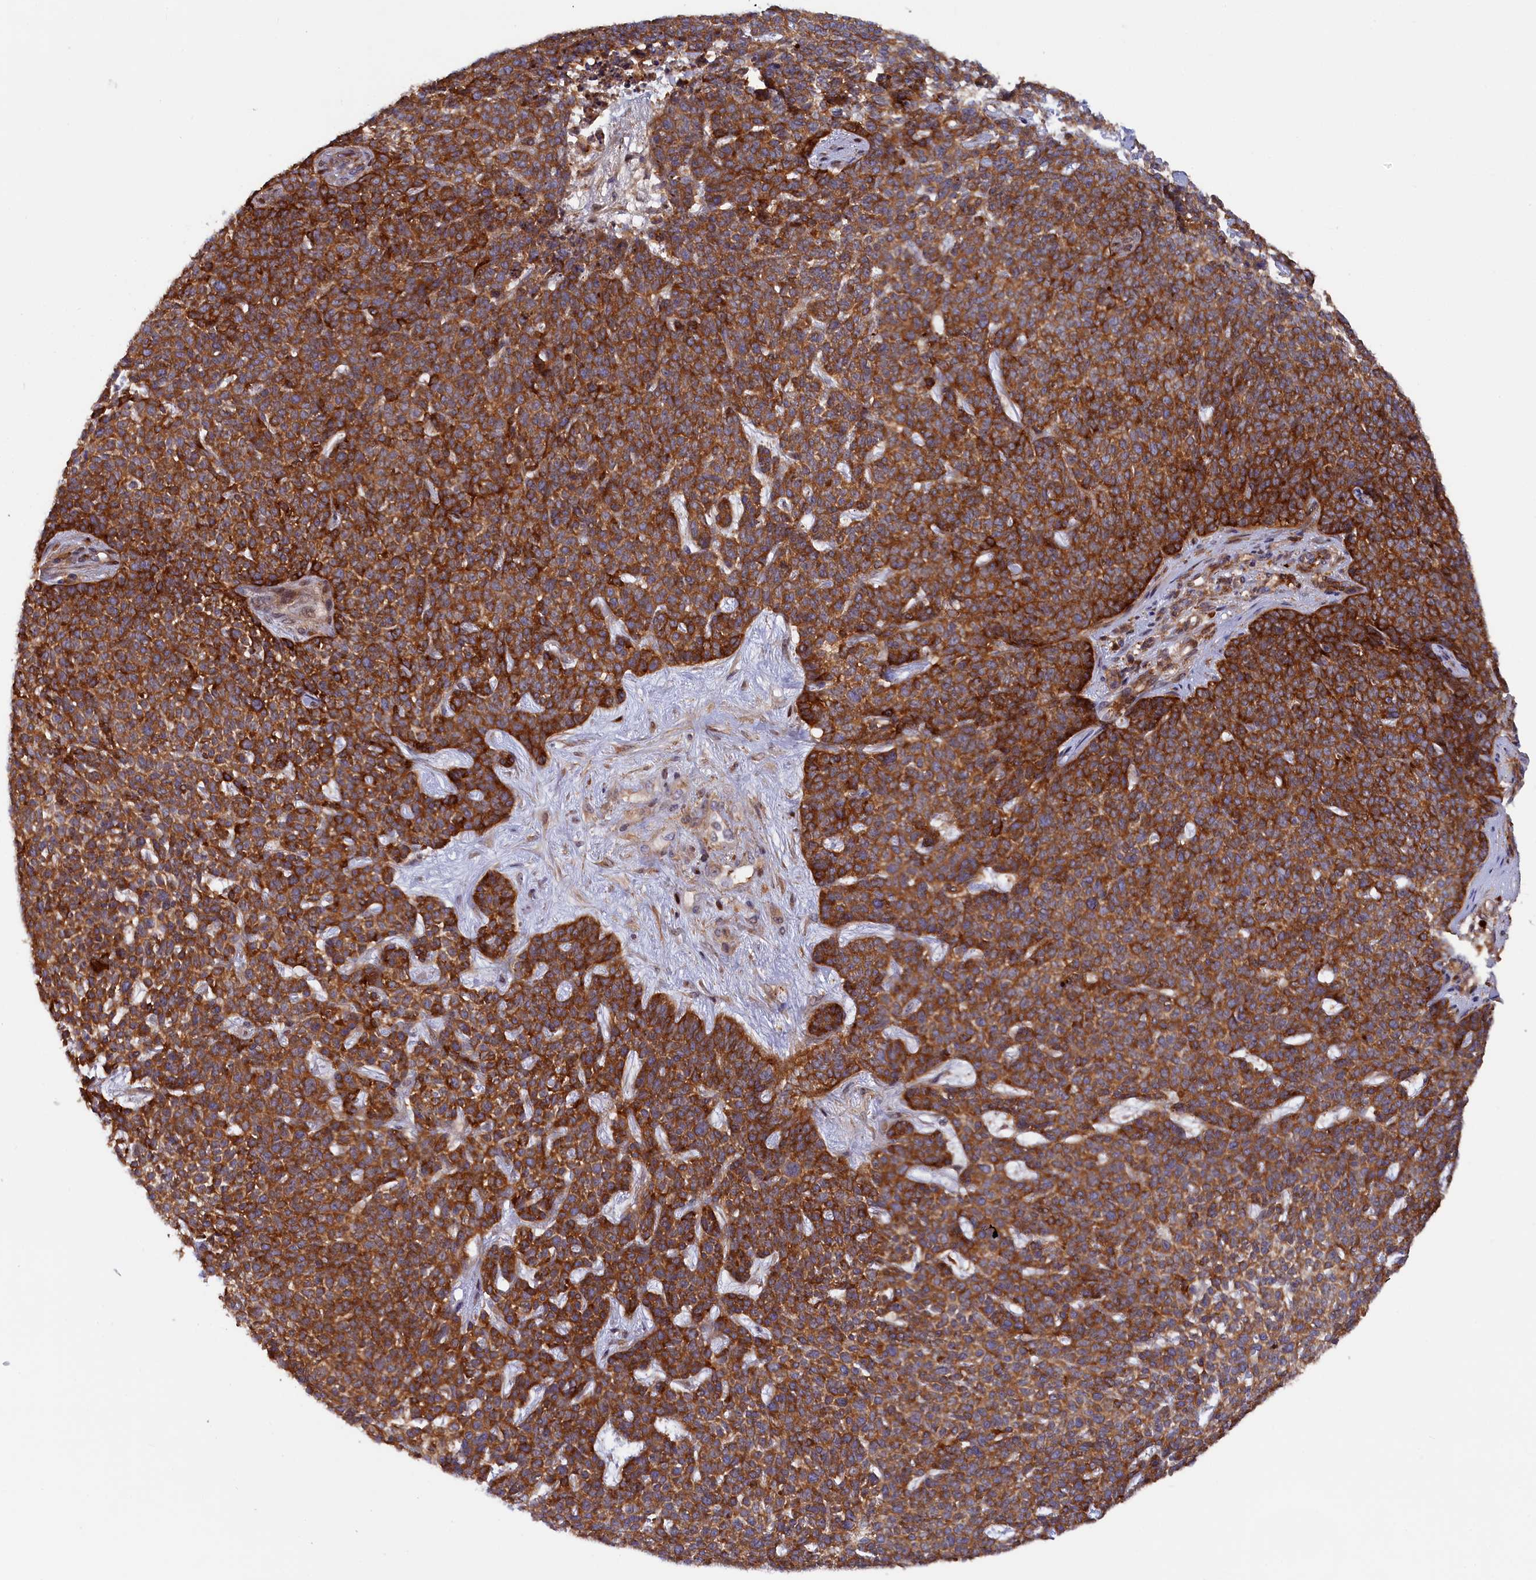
{"staining": {"intensity": "strong", "quantity": ">75%", "location": "cytoplasmic/membranous"}, "tissue": "skin cancer", "cell_type": "Tumor cells", "image_type": "cancer", "snomed": [{"axis": "morphology", "description": "Basal cell carcinoma"}, {"axis": "topography", "description": "Skin"}], "caption": "Skin cancer (basal cell carcinoma) stained with IHC reveals strong cytoplasmic/membranous staining in approximately >75% of tumor cells.", "gene": "FERMT1", "patient": {"sex": "female", "age": 84}}